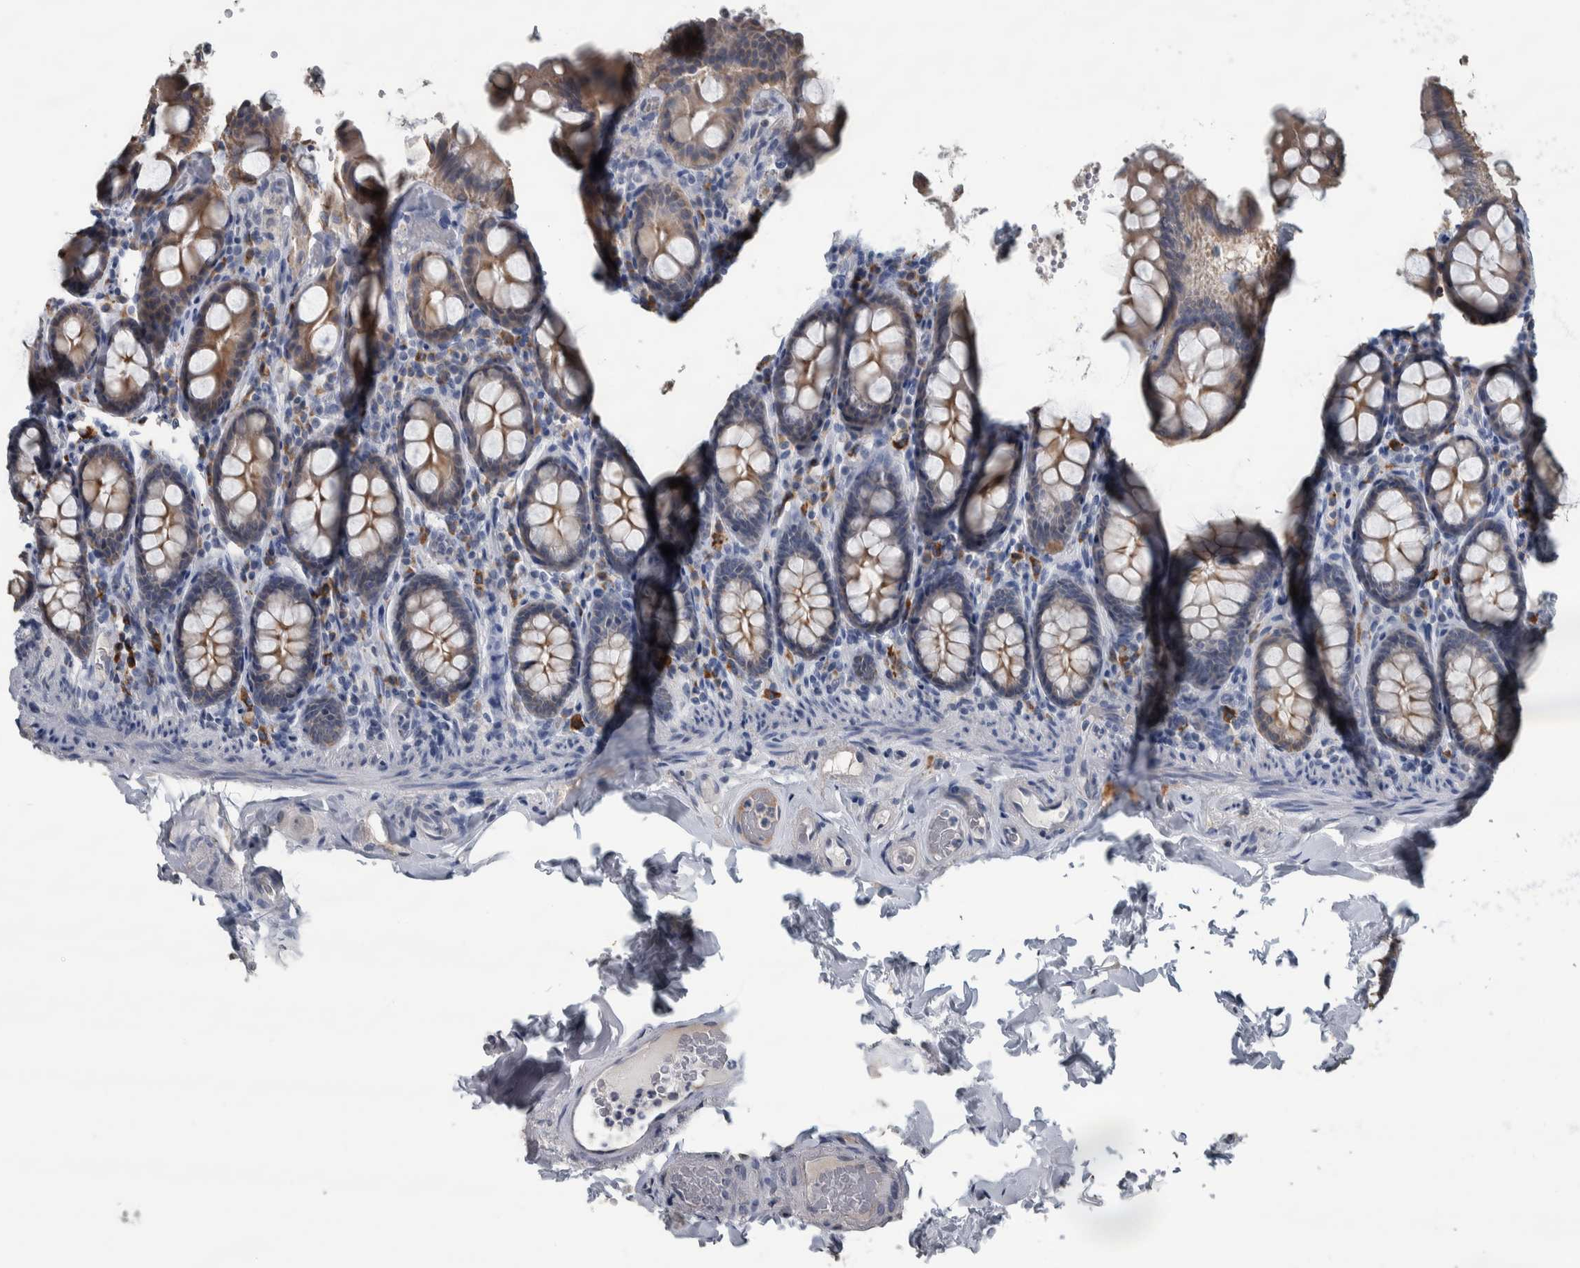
{"staining": {"intensity": "negative", "quantity": "none", "location": "none"}, "tissue": "colon", "cell_type": "Endothelial cells", "image_type": "normal", "snomed": [{"axis": "morphology", "description": "Normal tissue, NOS"}, {"axis": "topography", "description": "Colon"}, {"axis": "topography", "description": "Peripheral nerve tissue"}], "caption": "This is a photomicrograph of immunohistochemistry (IHC) staining of benign colon, which shows no positivity in endothelial cells. (DAB immunohistochemistry (IHC), high magnification).", "gene": "CAVIN4", "patient": {"sex": "female", "age": 61}}